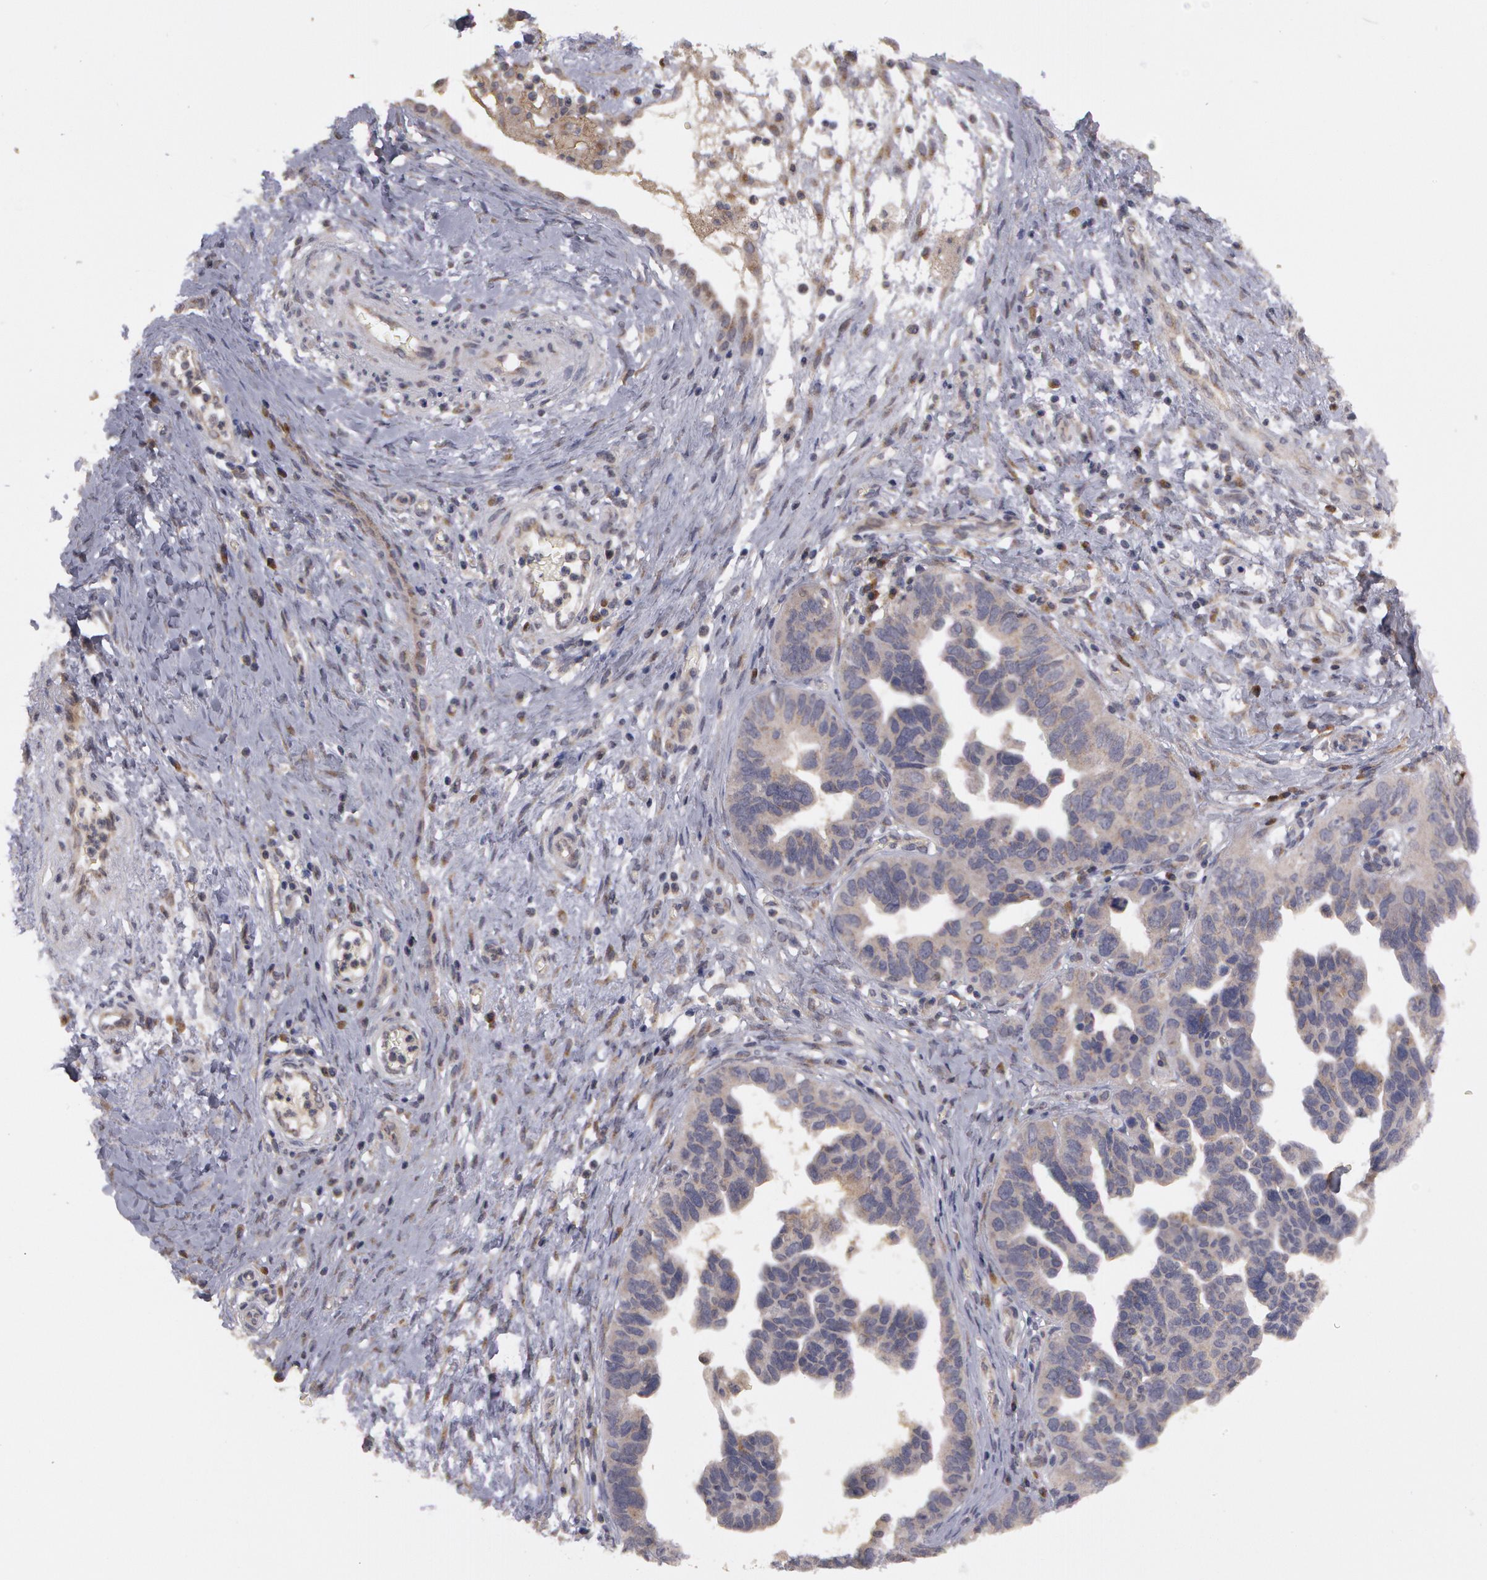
{"staining": {"intensity": "negative", "quantity": "none", "location": "none"}, "tissue": "ovarian cancer", "cell_type": "Tumor cells", "image_type": "cancer", "snomed": [{"axis": "morphology", "description": "Cystadenocarcinoma, serous, NOS"}, {"axis": "topography", "description": "Ovary"}], "caption": "The IHC image has no significant expression in tumor cells of ovarian cancer tissue.", "gene": "STX5", "patient": {"sex": "female", "age": 64}}